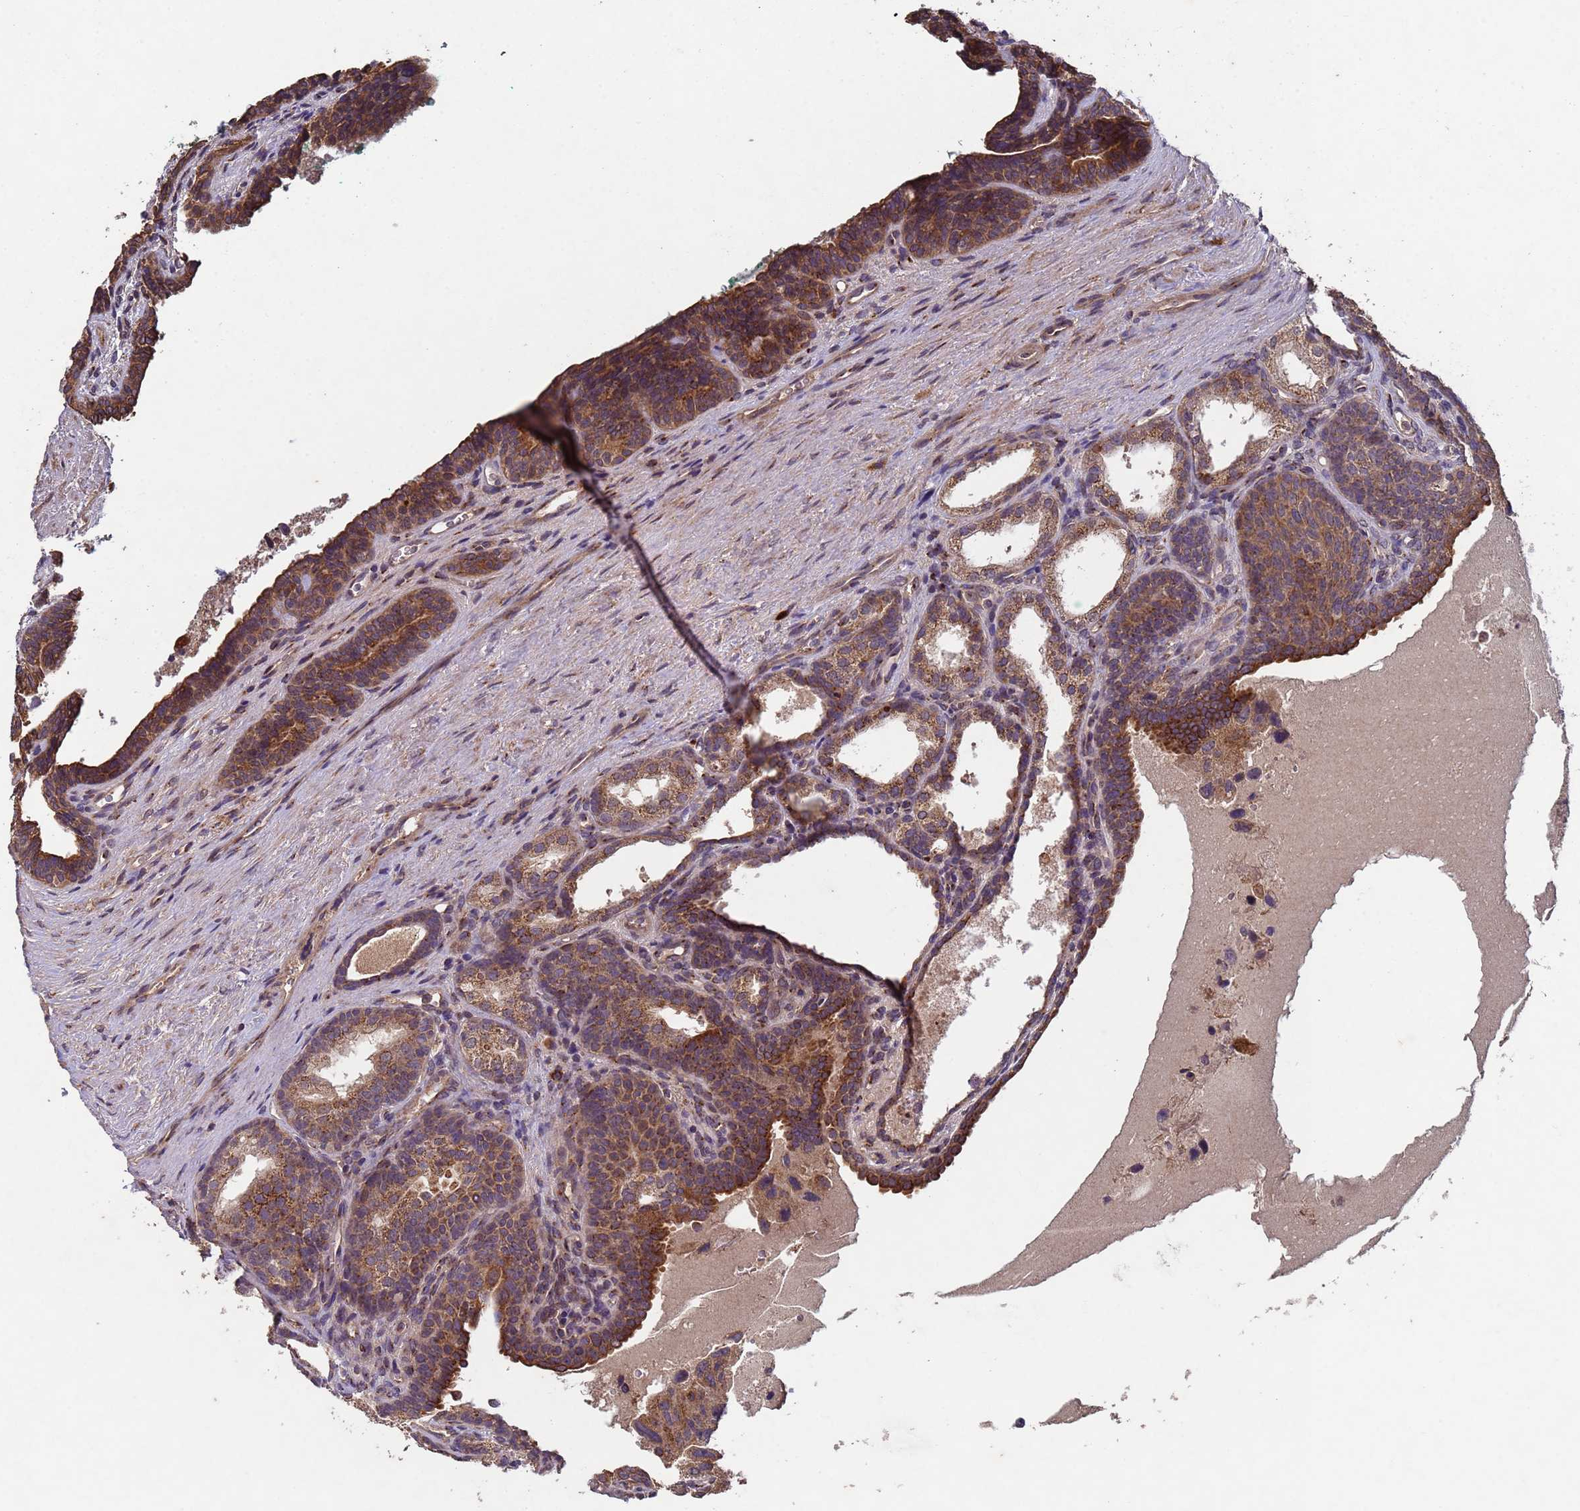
{"staining": {"intensity": "strong", "quantity": ">75%", "location": "cytoplasmic/membranous"}, "tissue": "prostate cancer", "cell_type": "Tumor cells", "image_type": "cancer", "snomed": [{"axis": "morphology", "description": "Adenocarcinoma, High grade"}, {"axis": "topography", "description": "Prostate"}], "caption": "Strong cytoplasmic/membranous protein positivity is appreciated in about >75% of tumor cells in high-grade adenocarcinoma (prostate). (Stains: DAB in brown, nuclei in blue, Microscopy: brightfield microscopy at high magnification).", "gene": "FASTKD1", "patient": {"sex": "male", "age": 62}}